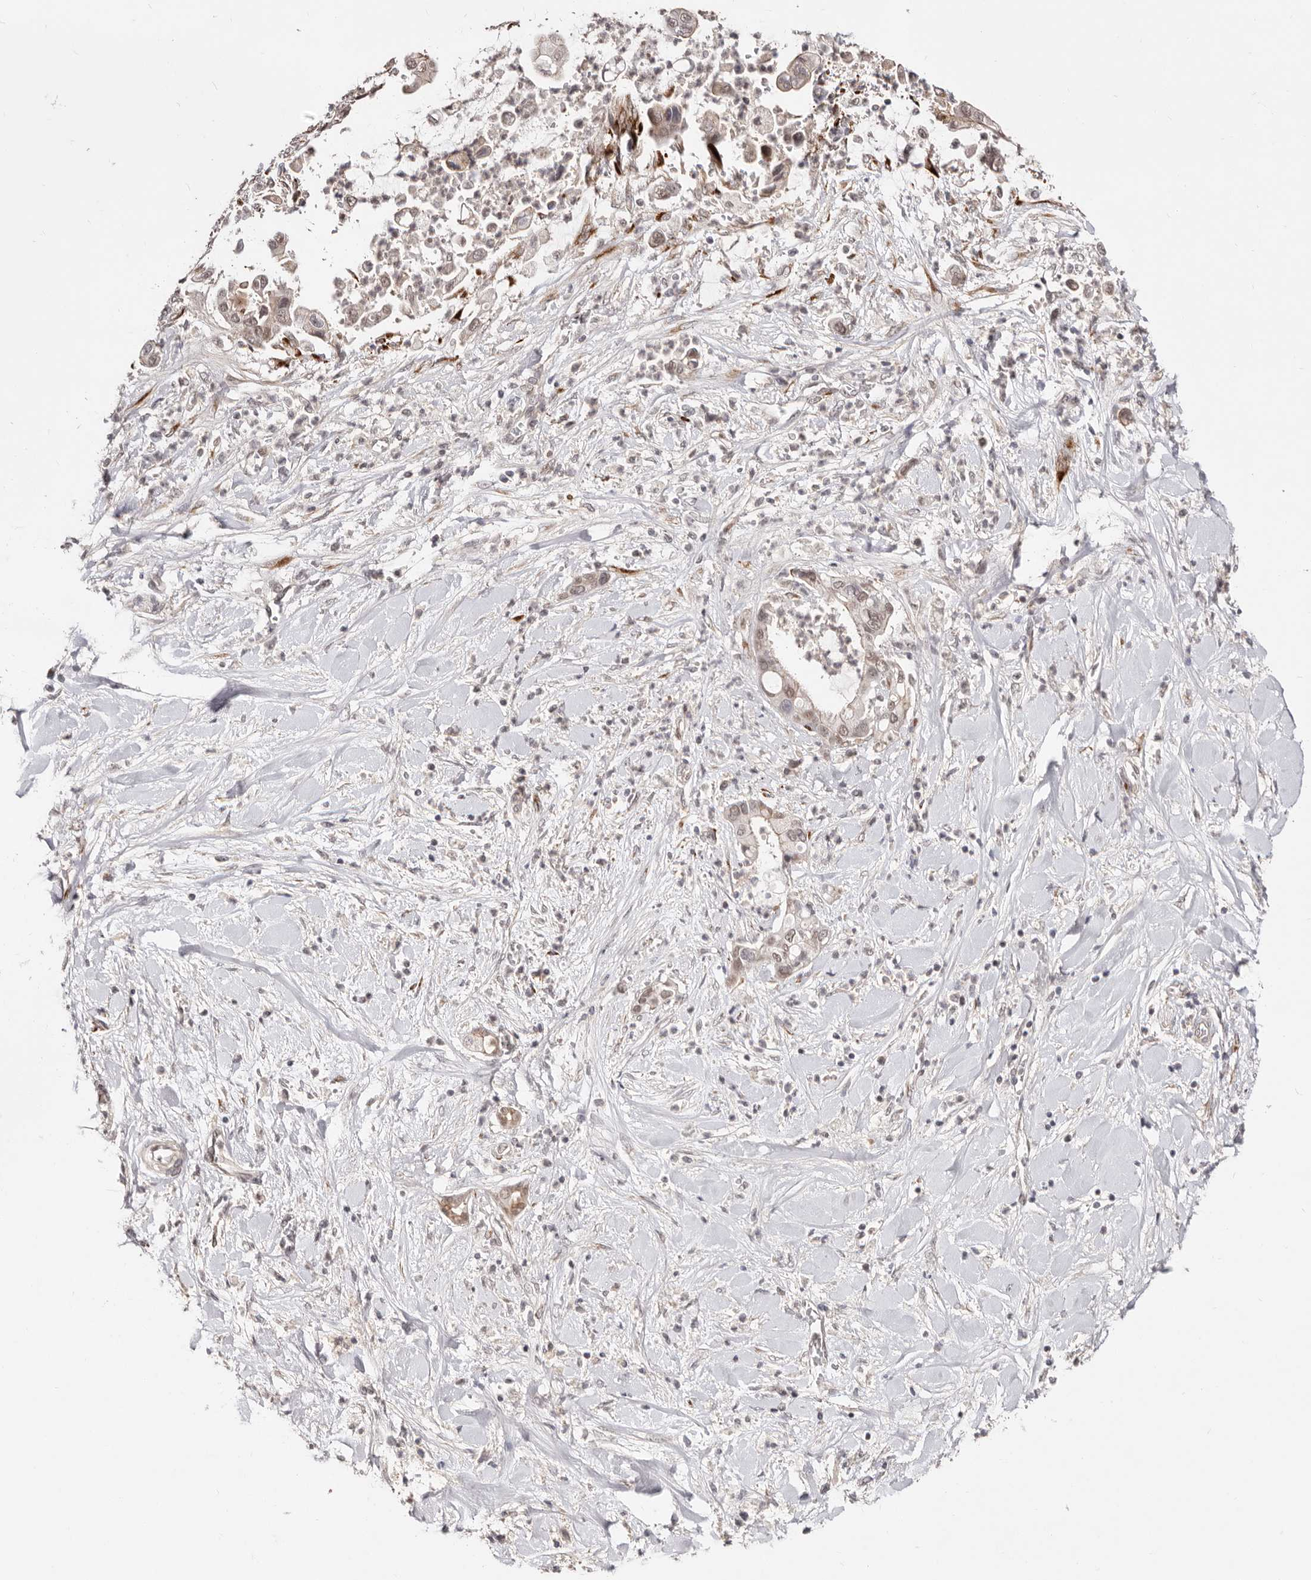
{"staining": {"intensity": "weak", "quantity": ">75%", "location": "nuclear"}, "tissue": "liver cancer", "cell_type": "Tumor cells", "image_type": "cancer", "snomed": [{"axis": "morphology", "description": "Cholangiocarcinoma"}, {"axis": "topography", "description": "Liver"}], "caption": "Weak nuclear expression for a protein is seen in about >75% of tumor cells of liver cancer using IHC.", "gene": "SRCAP", "patient": {"sex": "female", "age": 54}}